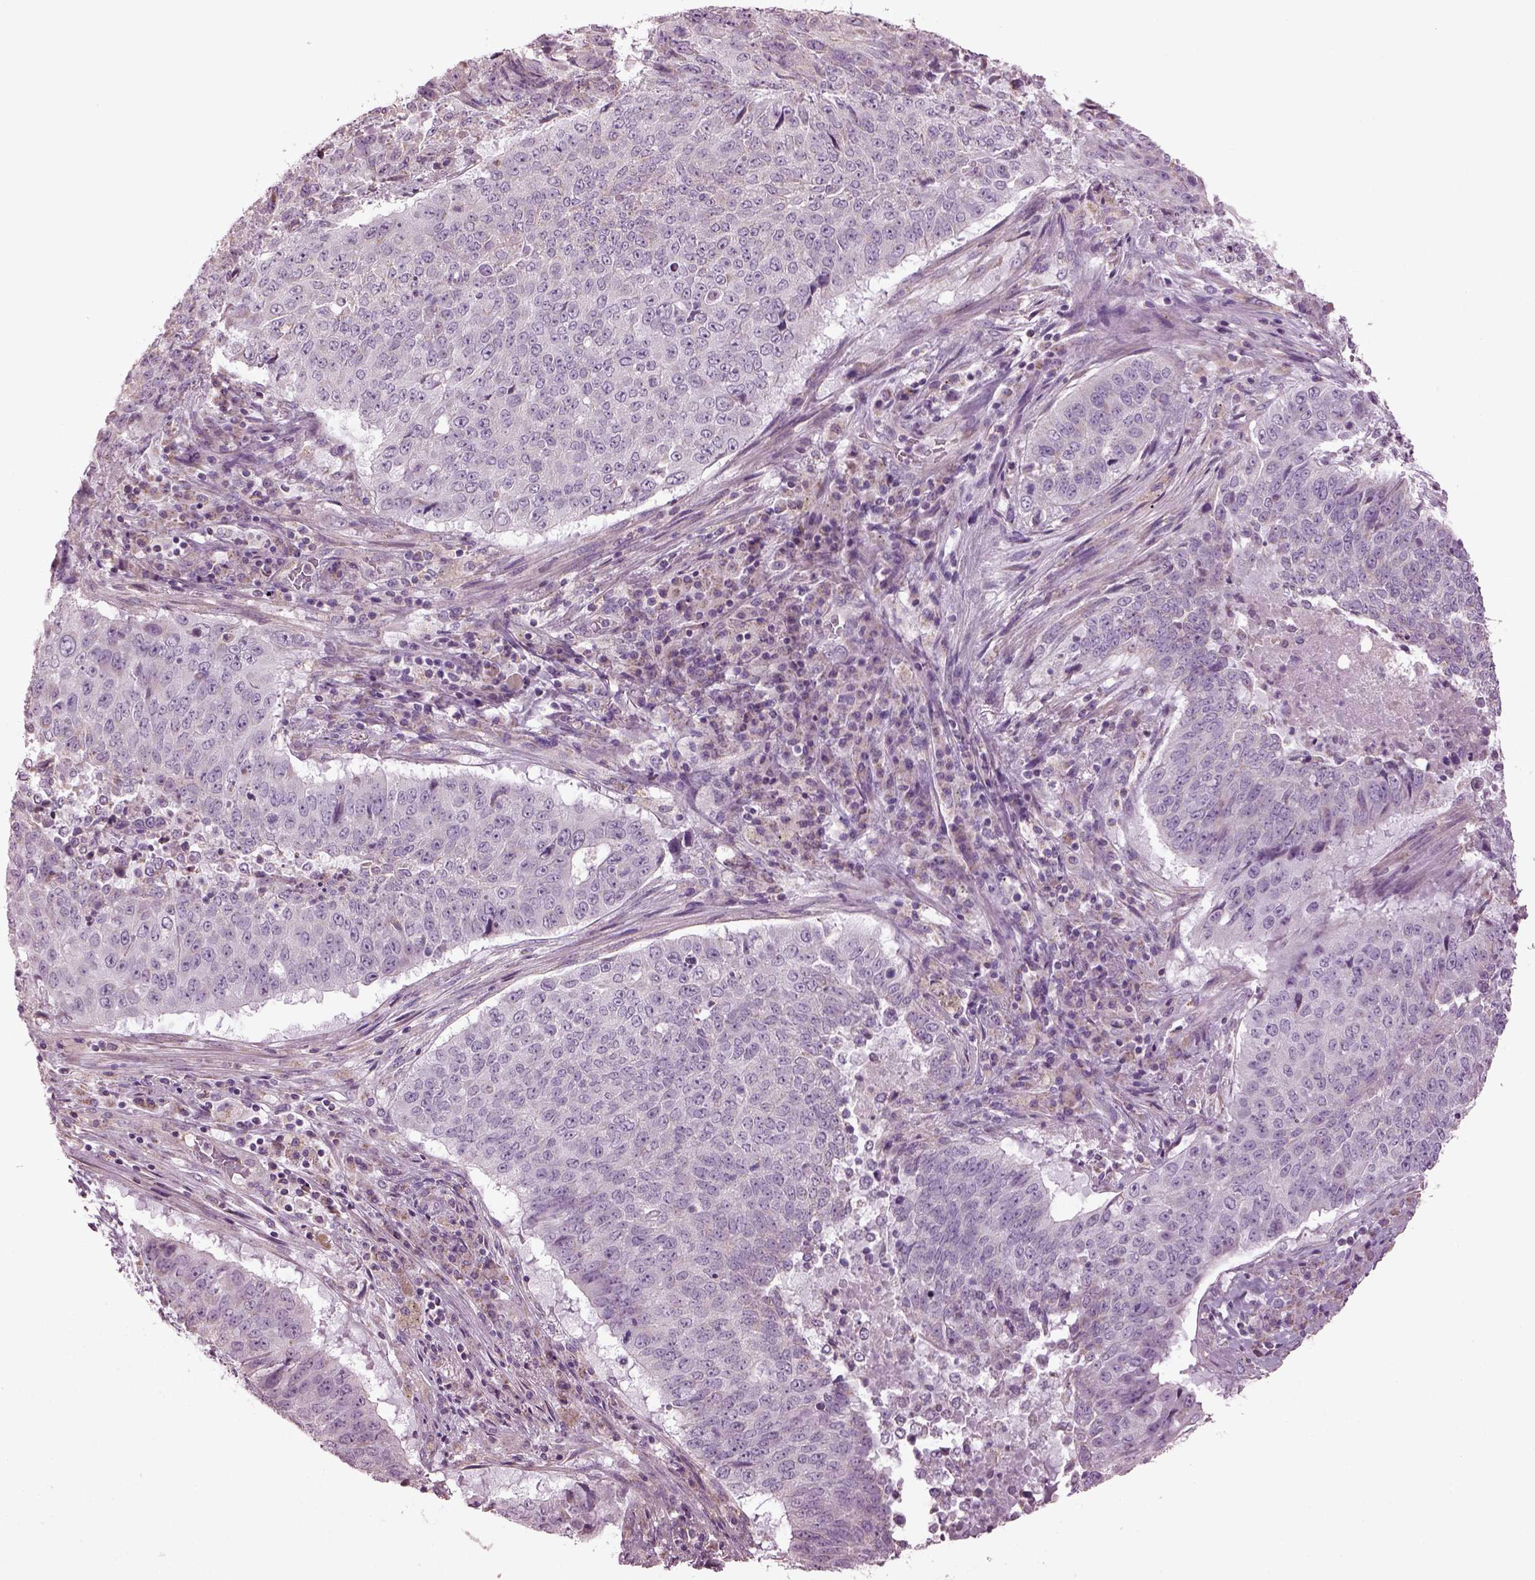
{"staining": {"intensity": "negative", "quantity": "none", "location": "none"}, "tissue": "lung cancer", "cell_type": "Tumor cells", "image_type": "cancer", "snomed": [{"axis": "morphology", "description": "Normal tissue, NOS"}, {"axis": "morphology", "description": "Squamous cell carcinoma, NOS"}, {"axis": "topography", "description": "Bronchus"}, {"axis": "topography", "description": "Lung"}], "caption": "Lung squamous cell carcinoma was stained to show a protein in brown. There is no significant staining in tumor cells.", "gene": "SPATA7", "patient": {"sex": "male", "age": 64}}